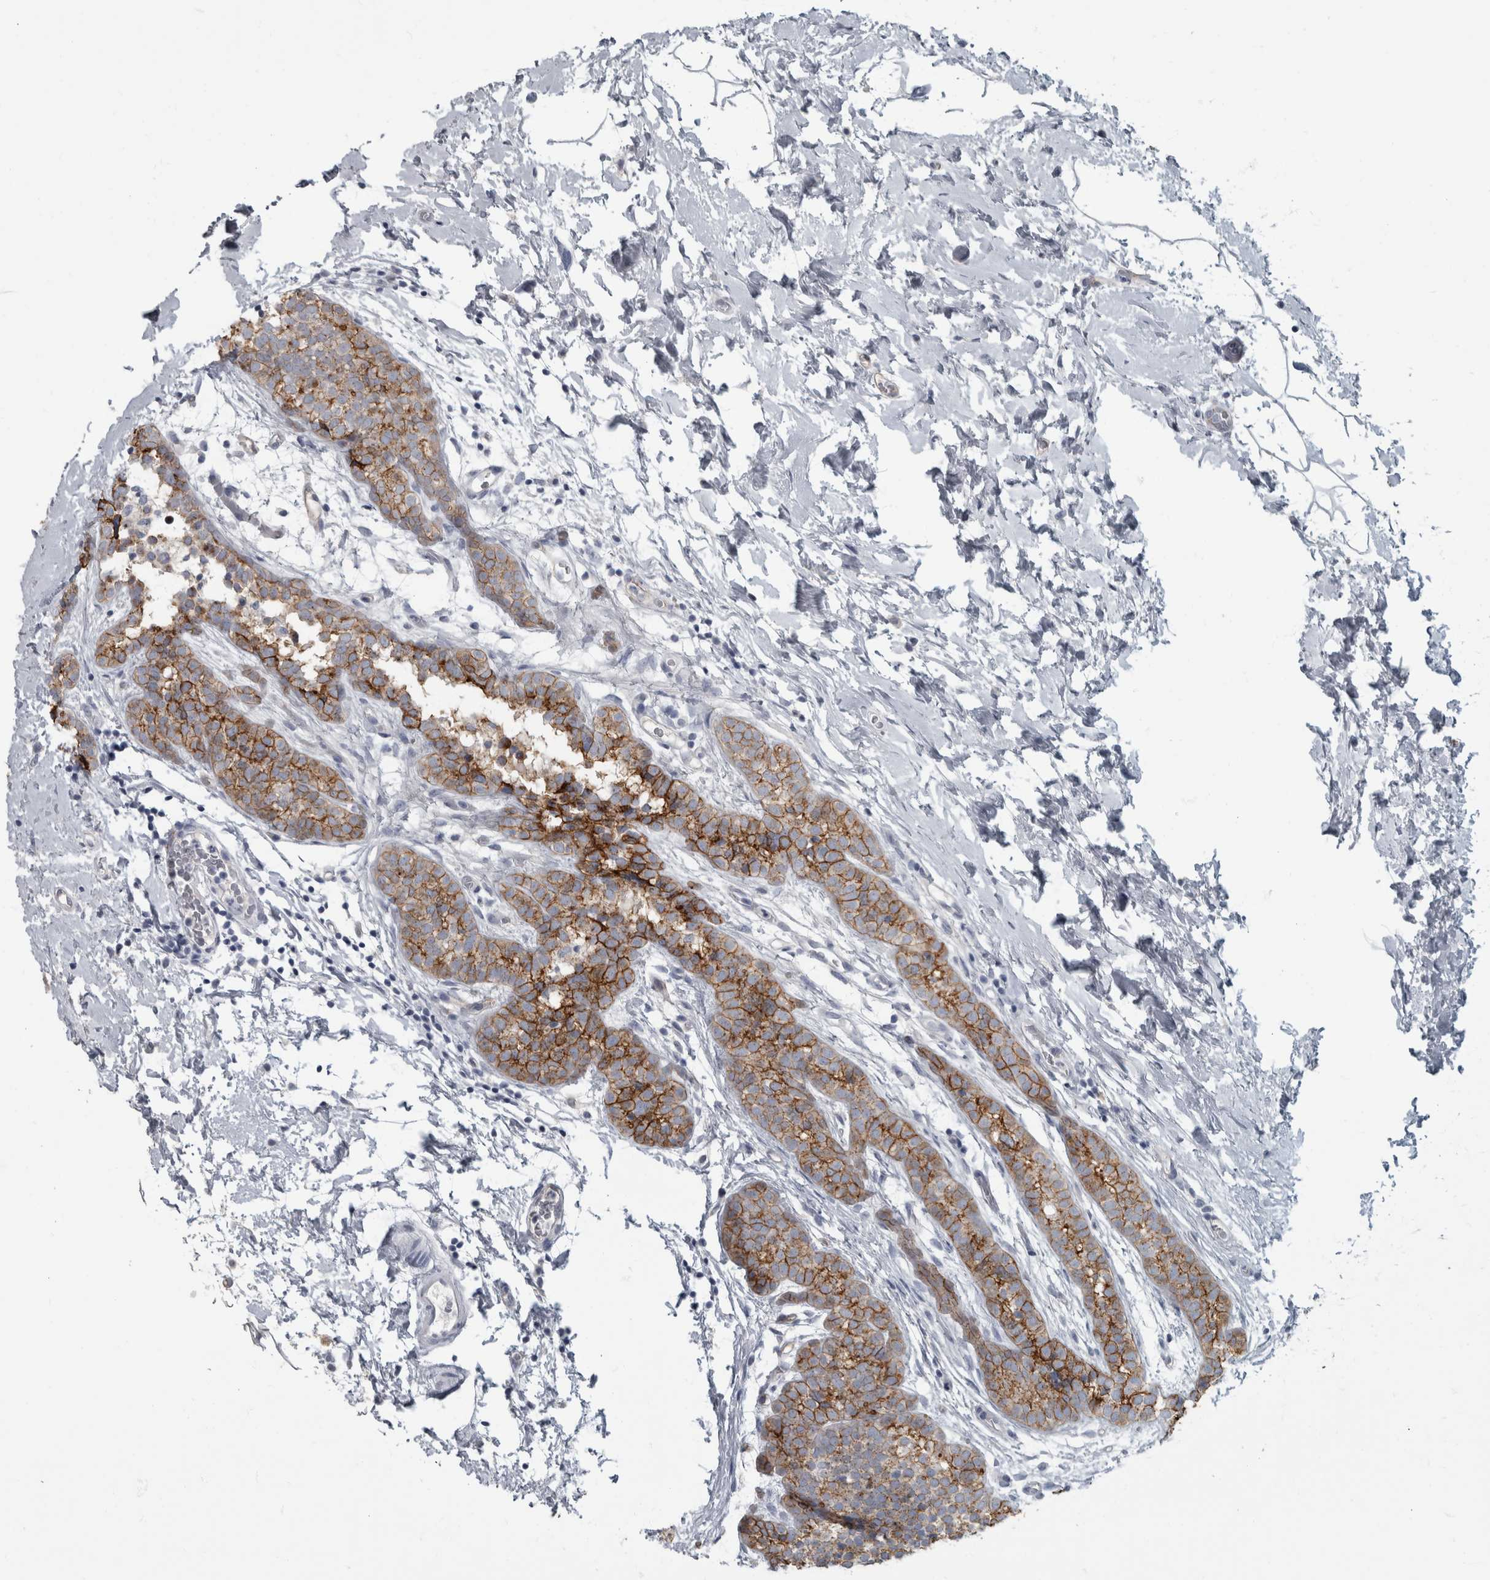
{"staining": {"intensity": "moderate", "quantity": "25%-75%", "location": "cytoplasmic/membranous"}, "tissue": "breast cancer", "cell_type": "Tumor cells", "image_type": "cancer", "snomed": [{"axis": "morphology", "description": "Lobular carcinoma"}, {"axis": "topography", "description": "Breast"}], "caption": "IHC staining of lobular carcinoma (breast), which displays medium levels of moderate cytoplasmic/membranous expression in about 25%-75% of tumor cells indicating moderate cytoplasmic/membranous protein staining. The staining was performed using DAB (brown) for protein detection and nuclei were counterstained in hematoxylin (blue).", "gene": "DSG2", "patient": {"sex": "female", "age": 50}}